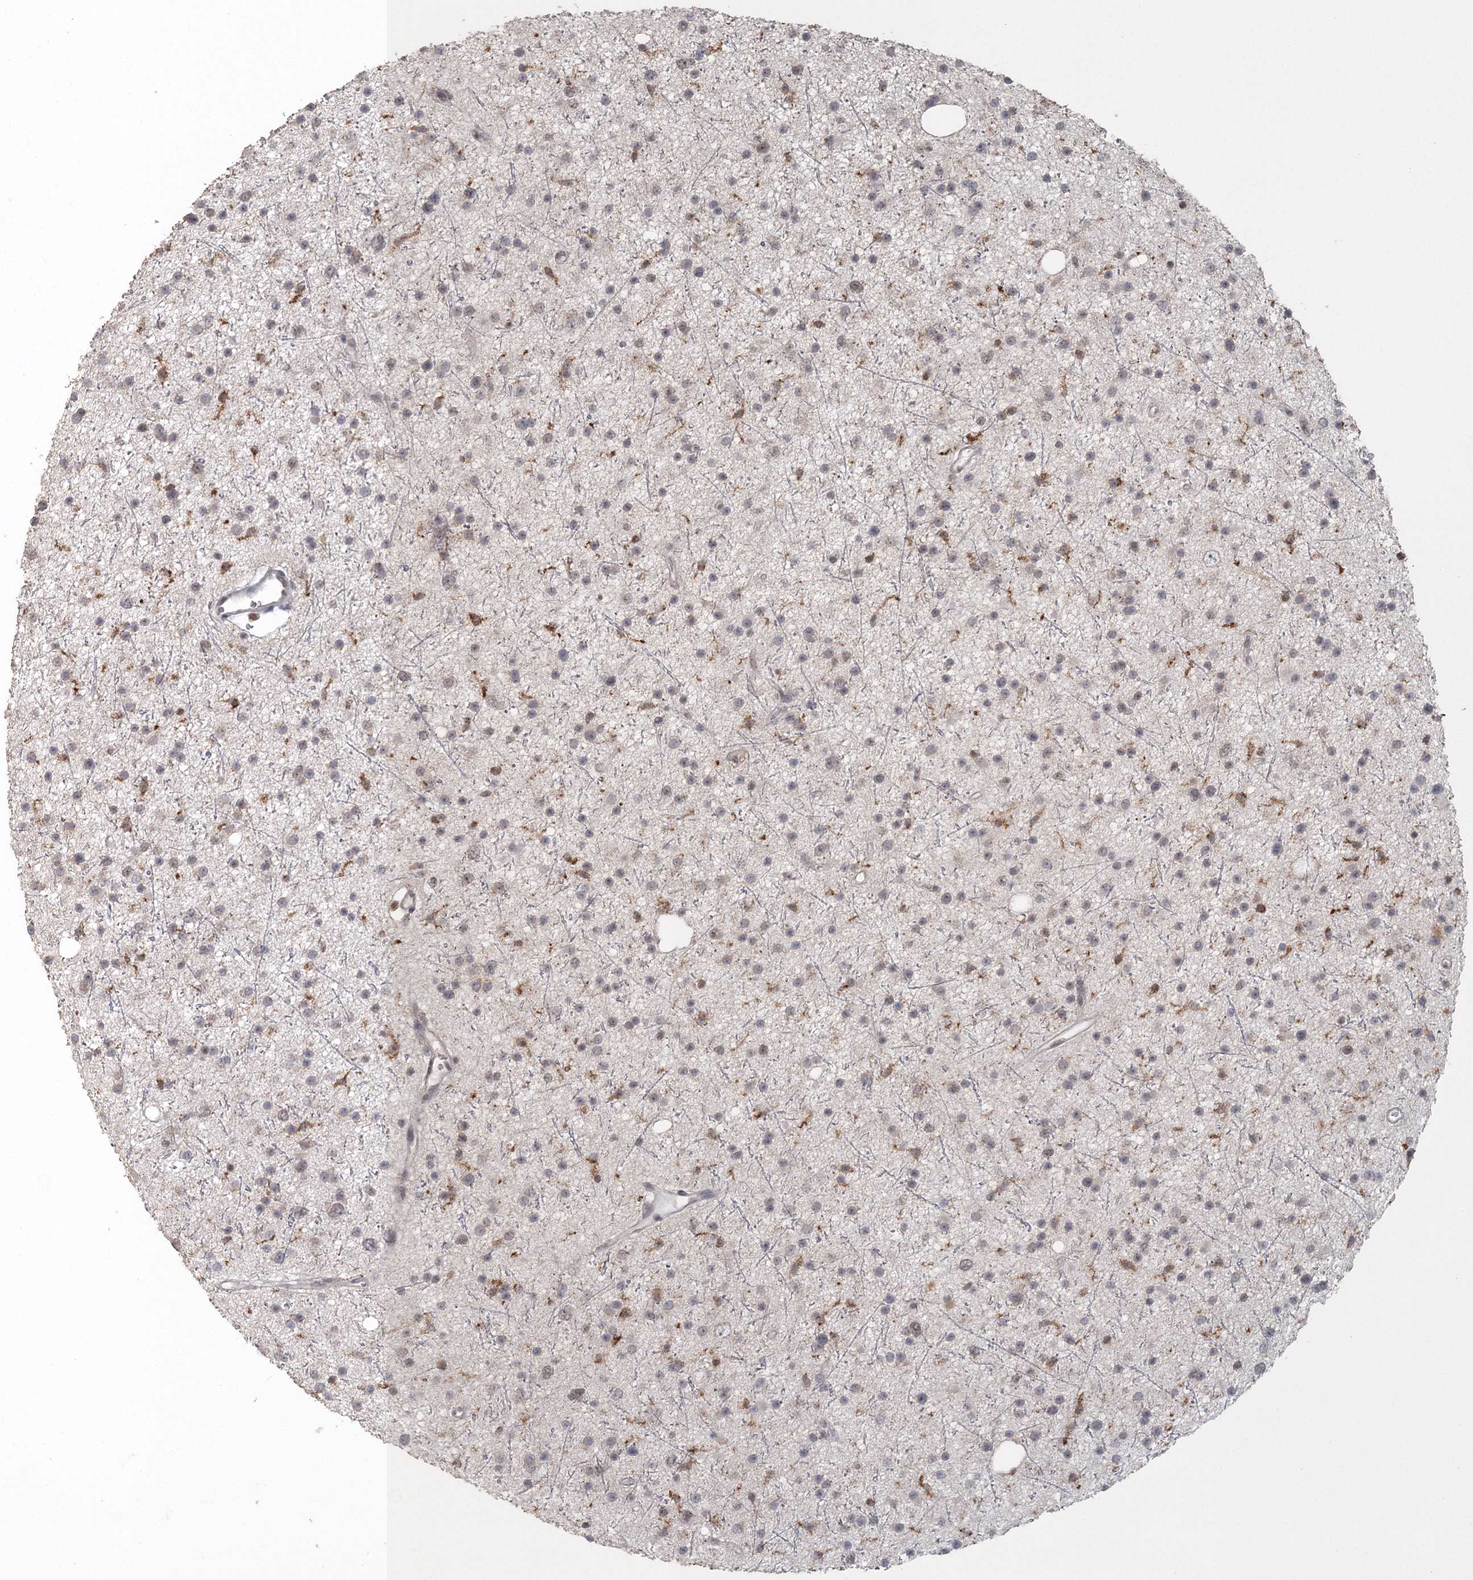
{"staining": {"intensity": "moderate", "quantity": "<25%", "location": "cytoplasmic/membranous"}, "tissue": "glioma", "cell_type": "Tumor cells", "image_type": "cancer", "snomed": [{"axis": "morphology", "description": "Glioma, malignant, Low grade"}, {"axis": "topography", "description": "Cerebral cortex"}], "caption": "There is low levels of moderate cytoplasmic/membranous expression in tumor cells of glioma, as demonstrated by immunohistochemical staining (brown color).", "gene": "UIMC1", "patient": {"sex": "female", "age": 39}}